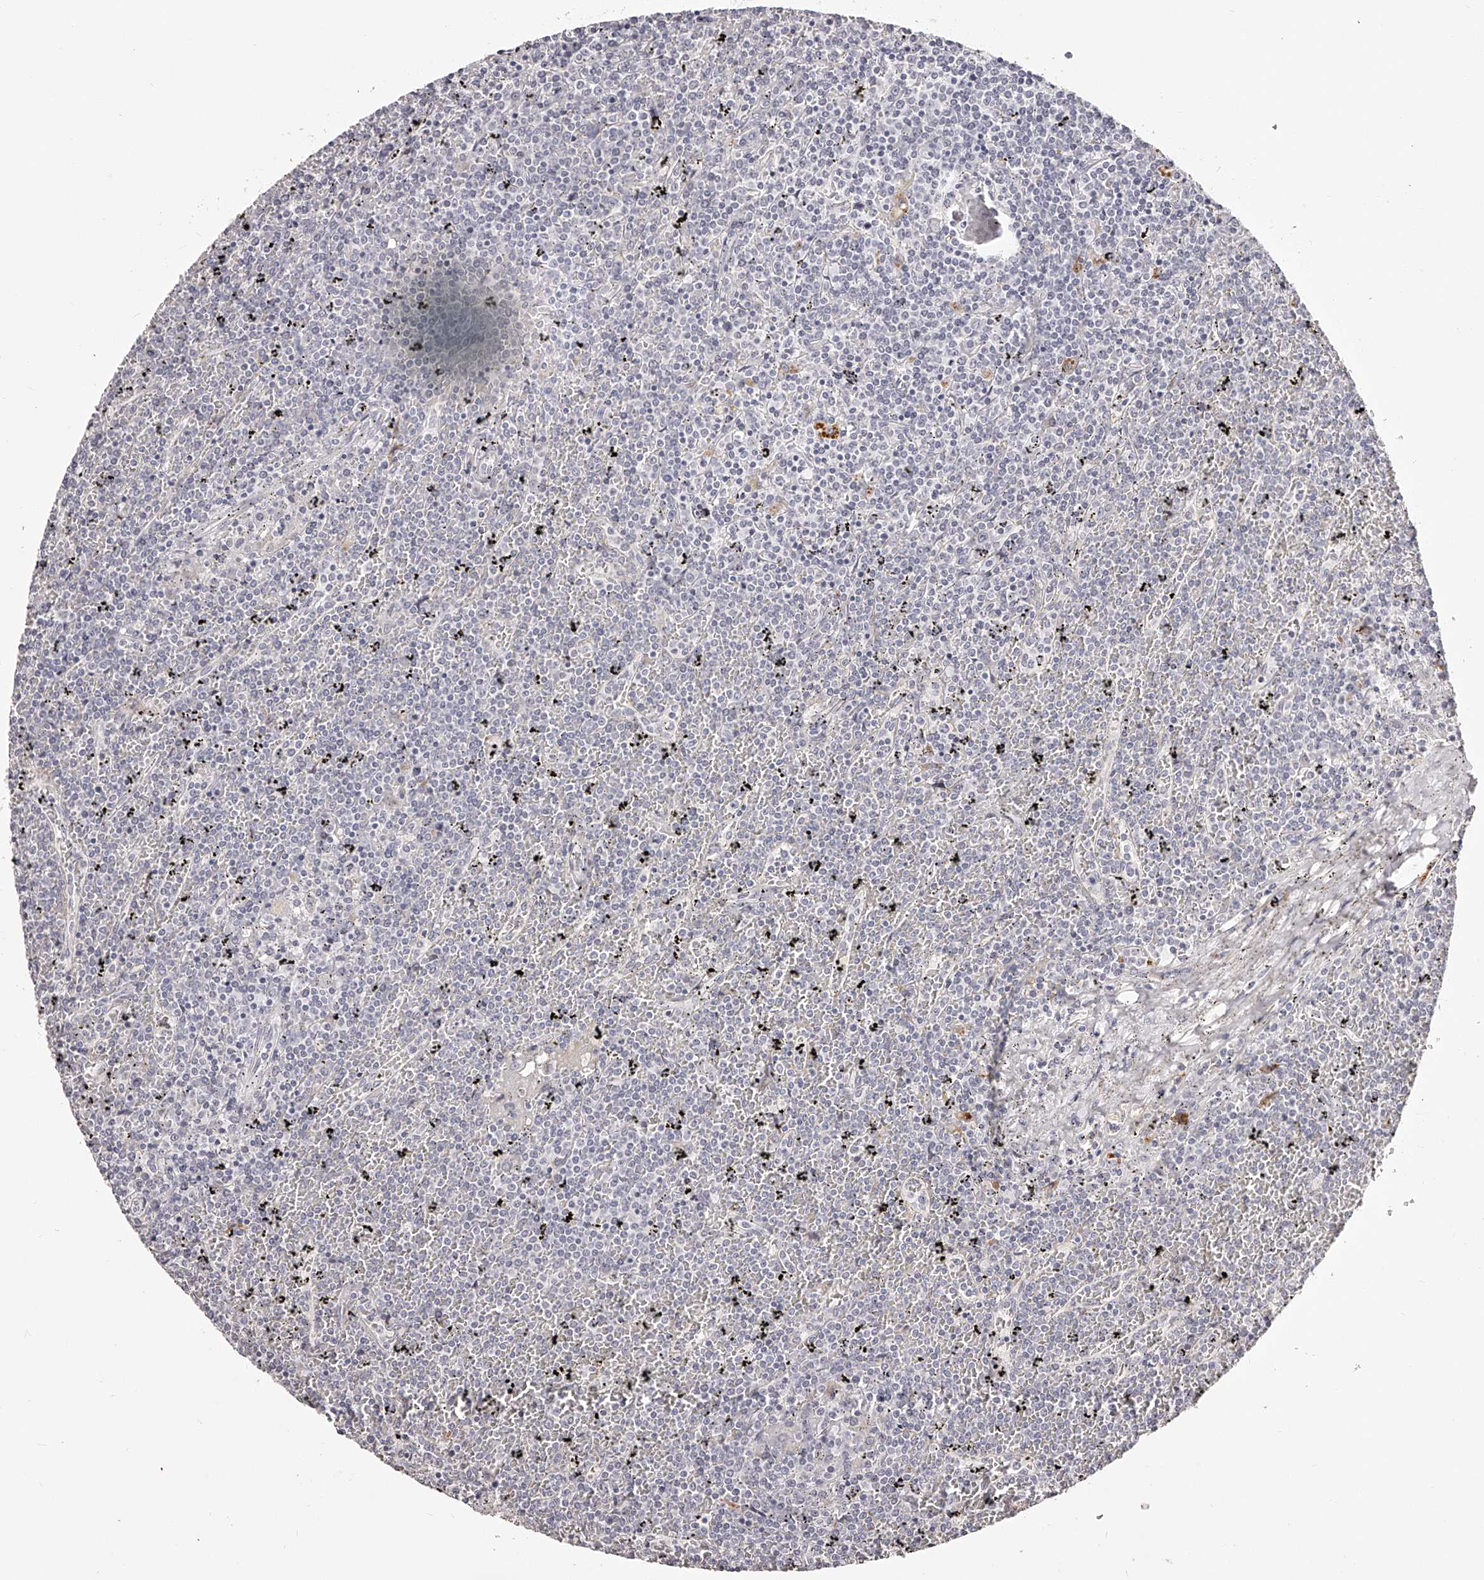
{"staining": {"intensity": "negative", "quantity": "none", "location": "none"}, "tissue": "lymphoma", "cell_type": "Tumor cells", "image_type": "cancer", "snomed": [{"axis": "morphology", "description": "Malignant lymphoma, non-Hodgkin's type, Low grade"}, {"axis": "topography", "description": "Spleen"}], "caption": "The IHC micrograph has no significant positivity in tumor cells of malignant lymphoma, non-Hodgkin's type (low-grade) tissue. (DAB immunohistochemistry (IHC), high magnification).", "gene": "SLC35D3", "patient": {"sex": "female", "age": 19}}